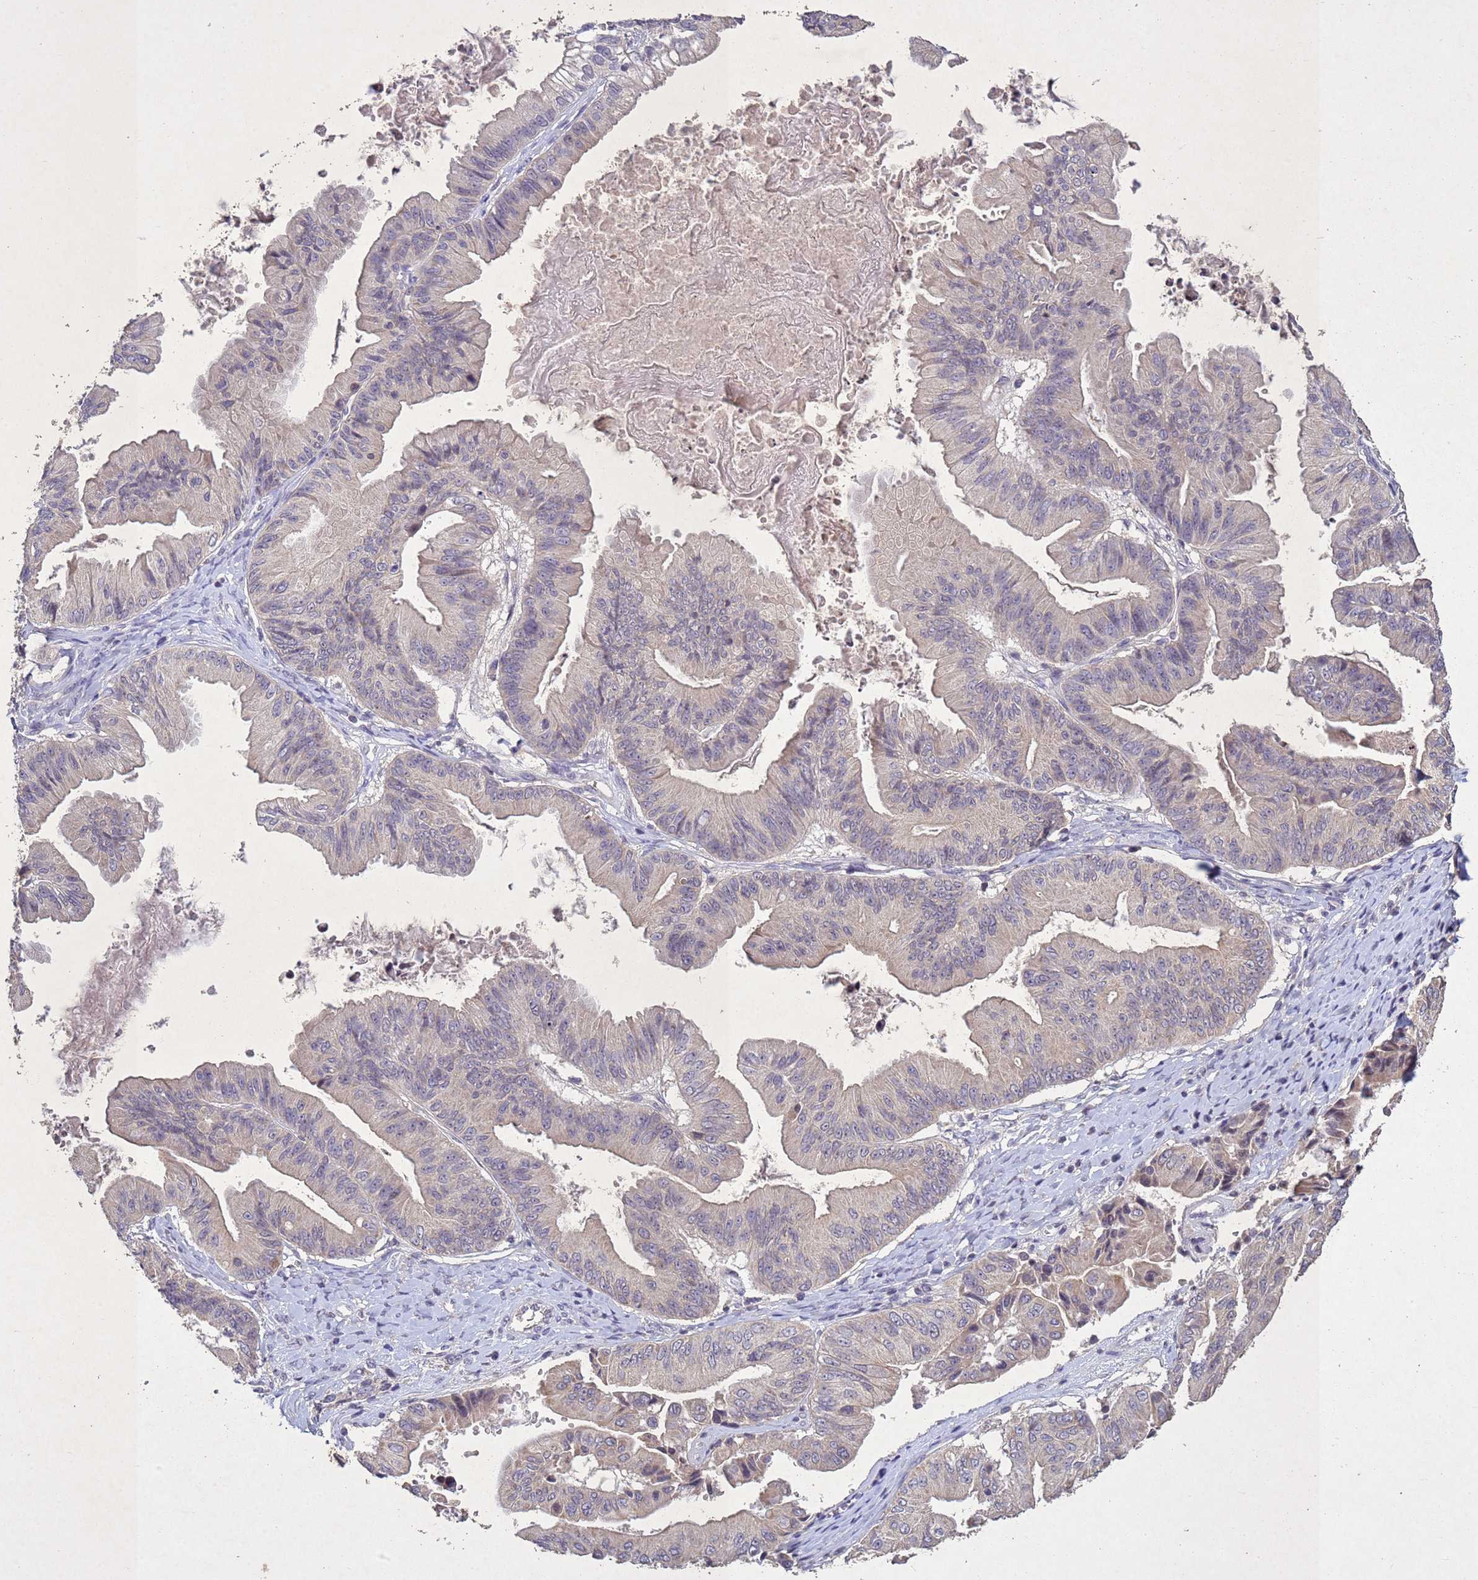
{"staining": {"intensity": "negative", "quantity": "none", "location": "none"}, "tissue": "ovarian cancer", "cell_type": "Tumor cells", "image_type": "cancer", "snomed": [{"axis": "morphology", "description": "Cystadenocarcinoma, mucinous, NOS"}, {"axis": "topography", "description": "Ovary"}], "caption": "Immunohistochemical staining of ovarian cancer demonstrates no significant staining in tumor cells. Brightfield microscopy of immunohistochemistry stained with DAB (brown) and hematoxylin (blue), captured at high magnification.", "gene": "NLRP11", "patient": {"sex": "female", "age": 61}}